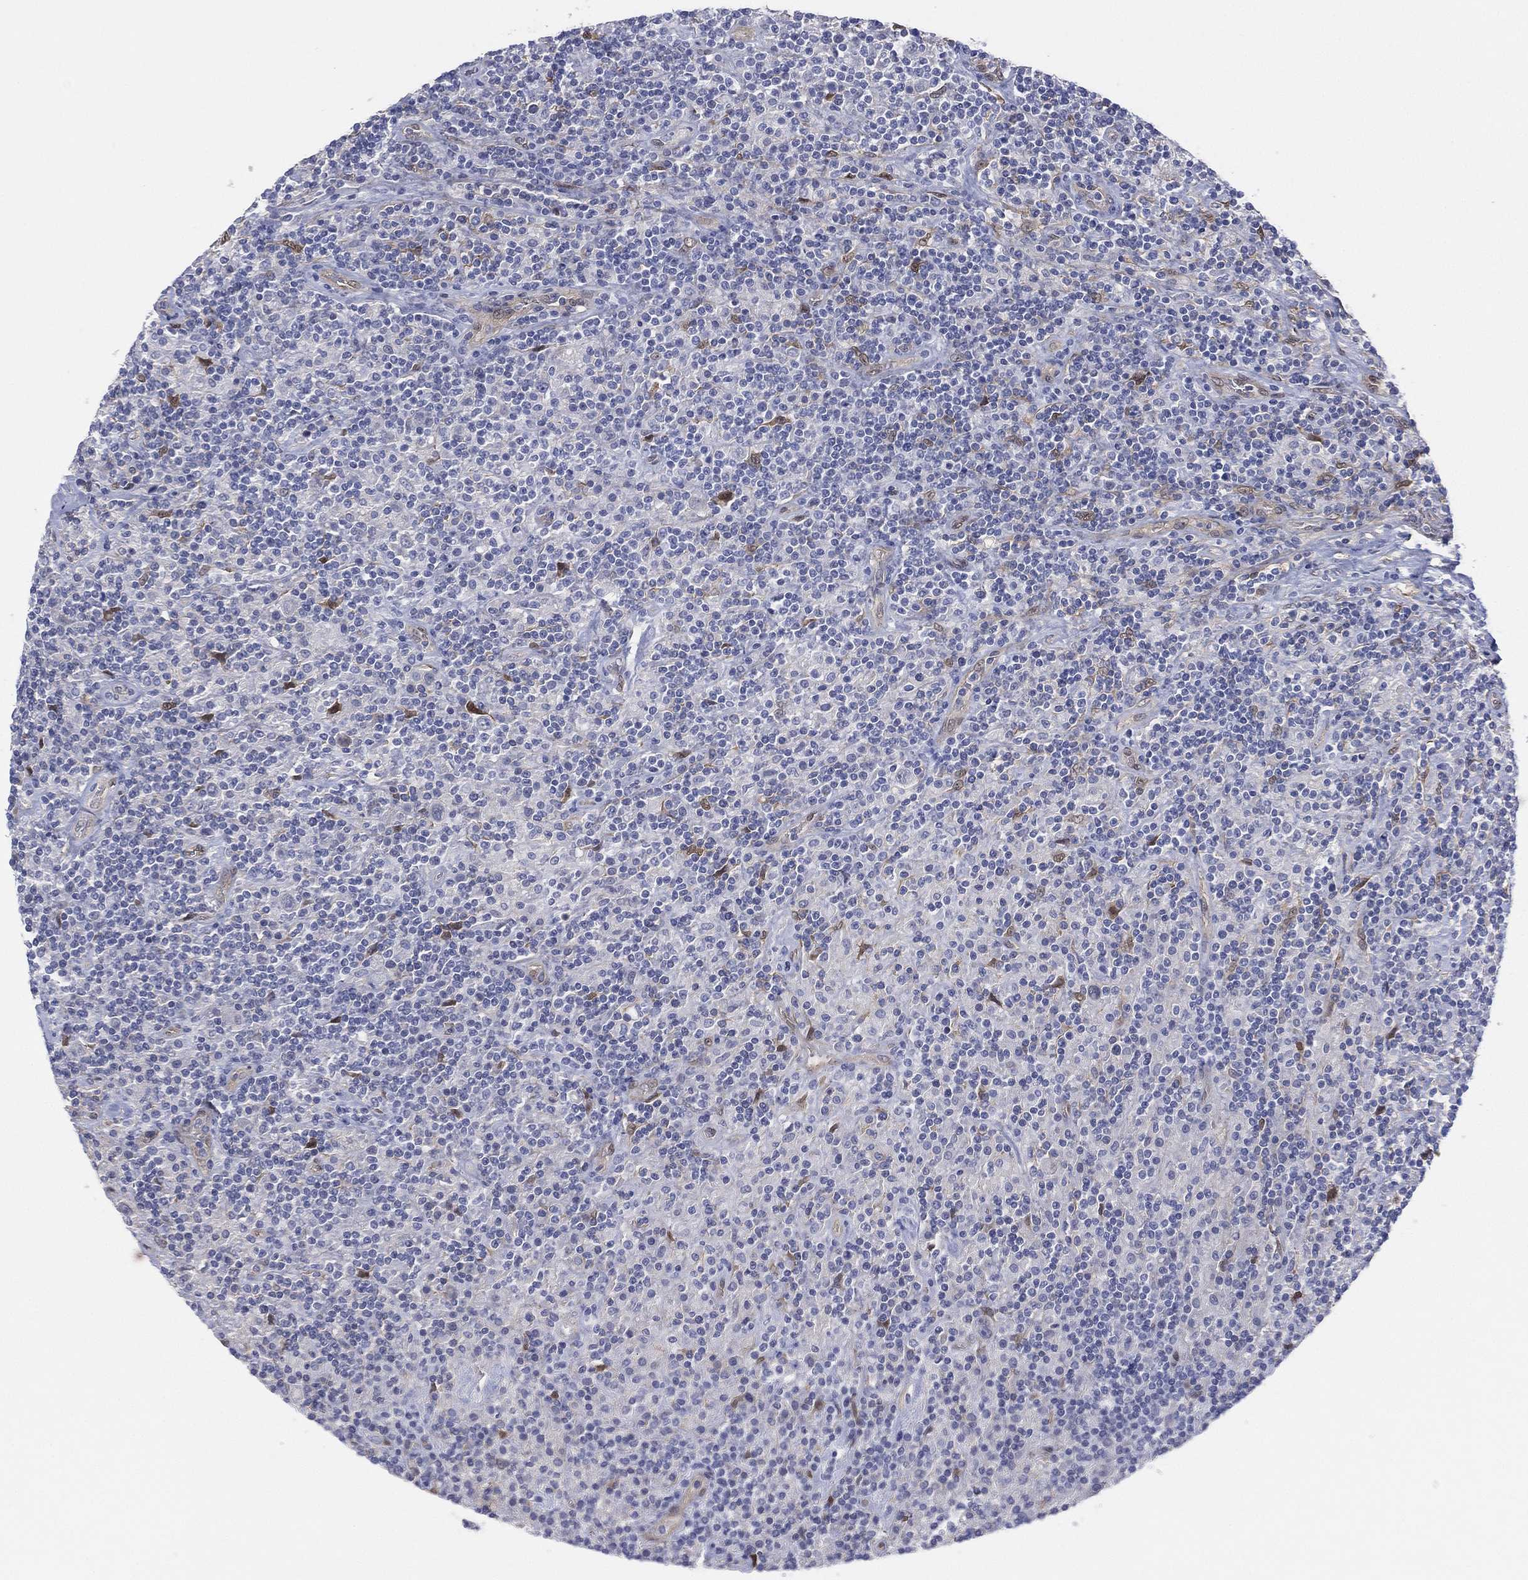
{"staining": {"intensity": "weak", "quantity": "25%-75%", "location": "nuclear"}, "tissue": "lymphoma", "cell_type": "Tumor cells", "image_type": "cancer", "snomed": [{"axis": "morphology", "description": "Hodgkin's disease, NOS"}, {"axis": "topography", "description": "Lymph node"}], "caption": "Tumor cells reveal low levels of weak nuclear expression in about 25%-75% of cells in human Hodgkin's disease. The protein of interest is shown in brown color, while the nuclei are stained blue.", "gene": "DDAH1", "patient": {"sex": "male", "age": 70}}